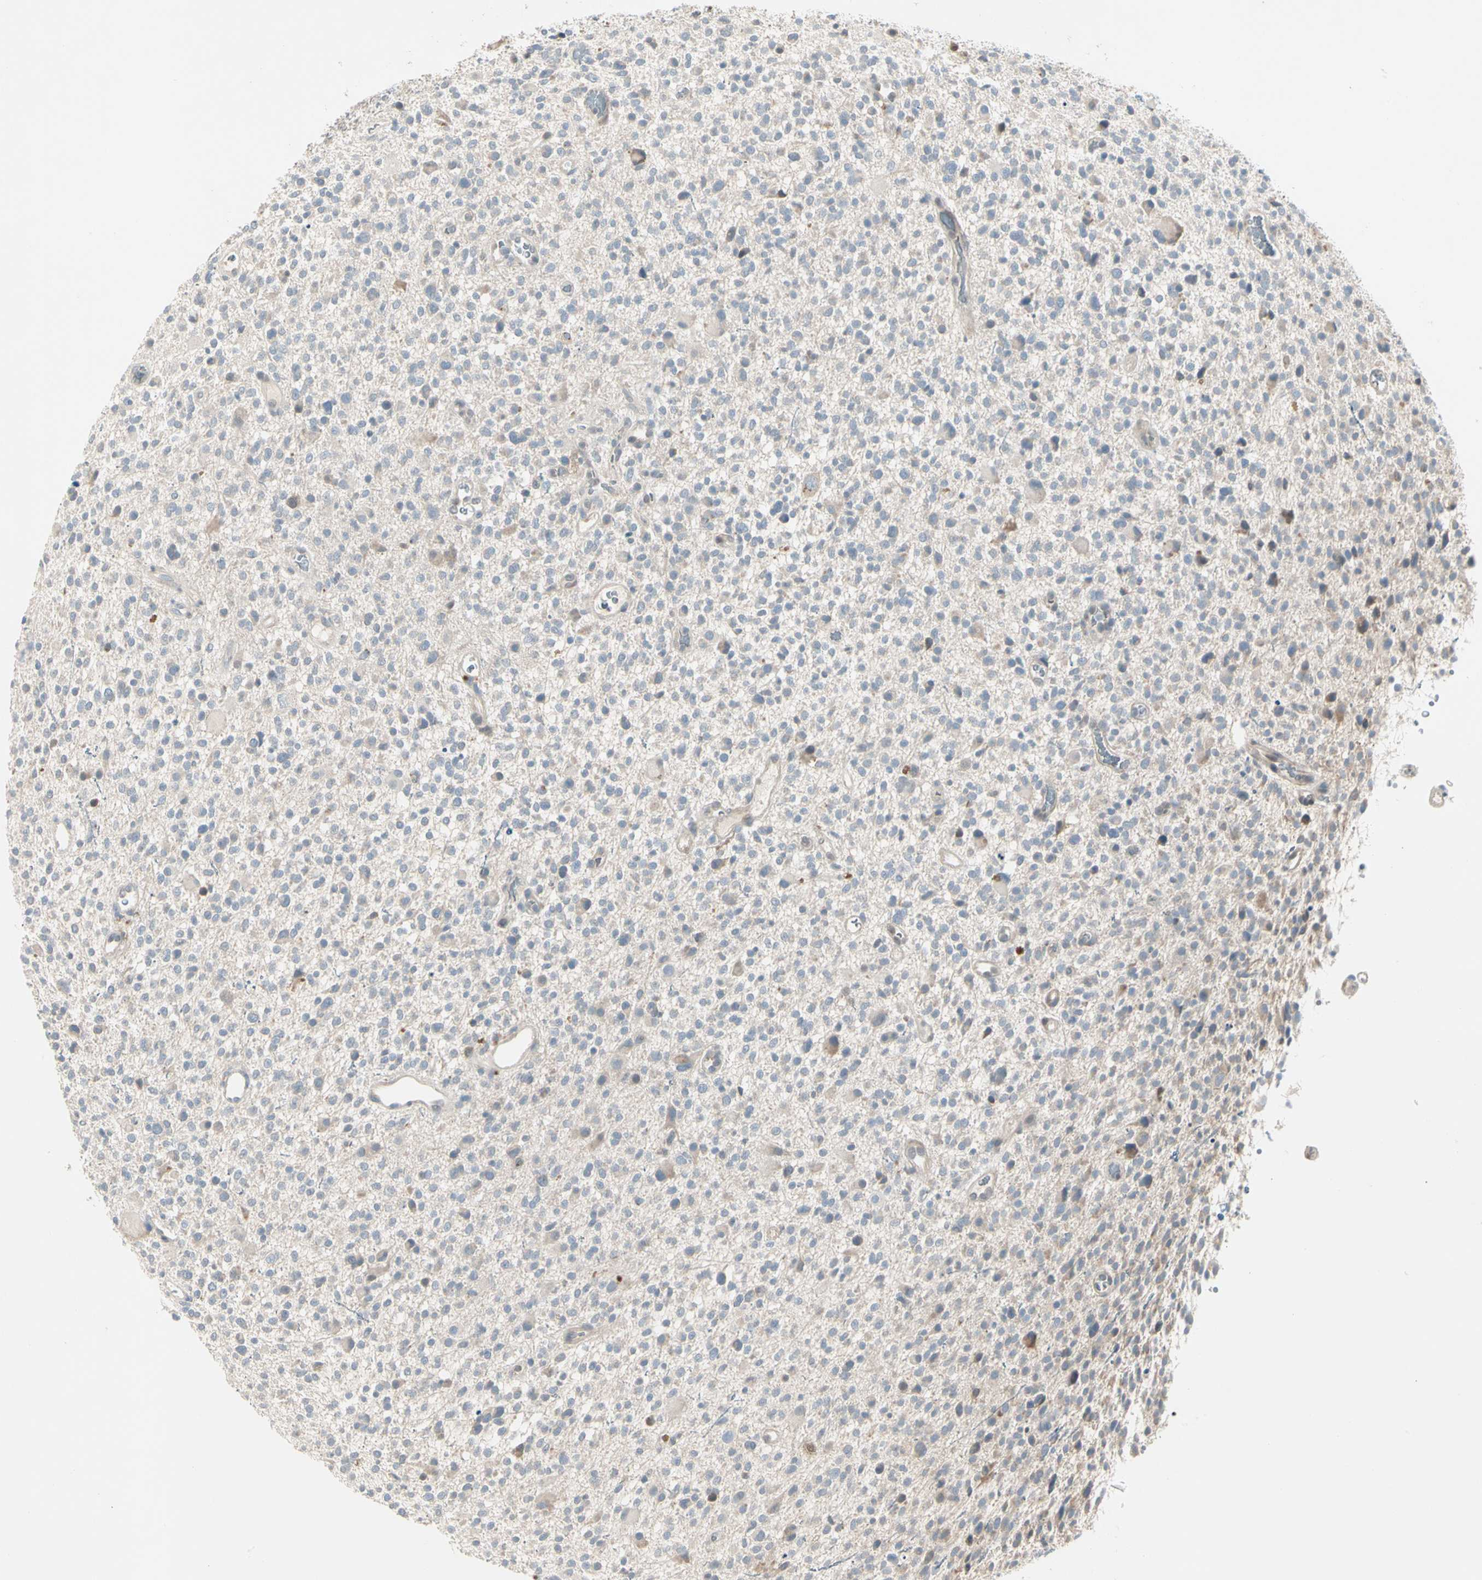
{"staining": {"intensity": "weak", "quantity": "<25%", "location": "cytoplasmic/membranous"}, "tissue": "glioma", "cell_type": "Tumor cells", "image_type": "cancer", "snomed": [{"axis": "morphology", "description": "Glioma, malignant, High grade"}, {"axis": "topography", "description": "Brain"}], "caption": "Glioma was stained to show a protein in brown. There is no significant positivity in tumor cells. (Brightfield microscopy of DAB immunohistochemistry at high magnification).", "gene": "IL1R1", "patient": {"sex": "male", "age": 48}}